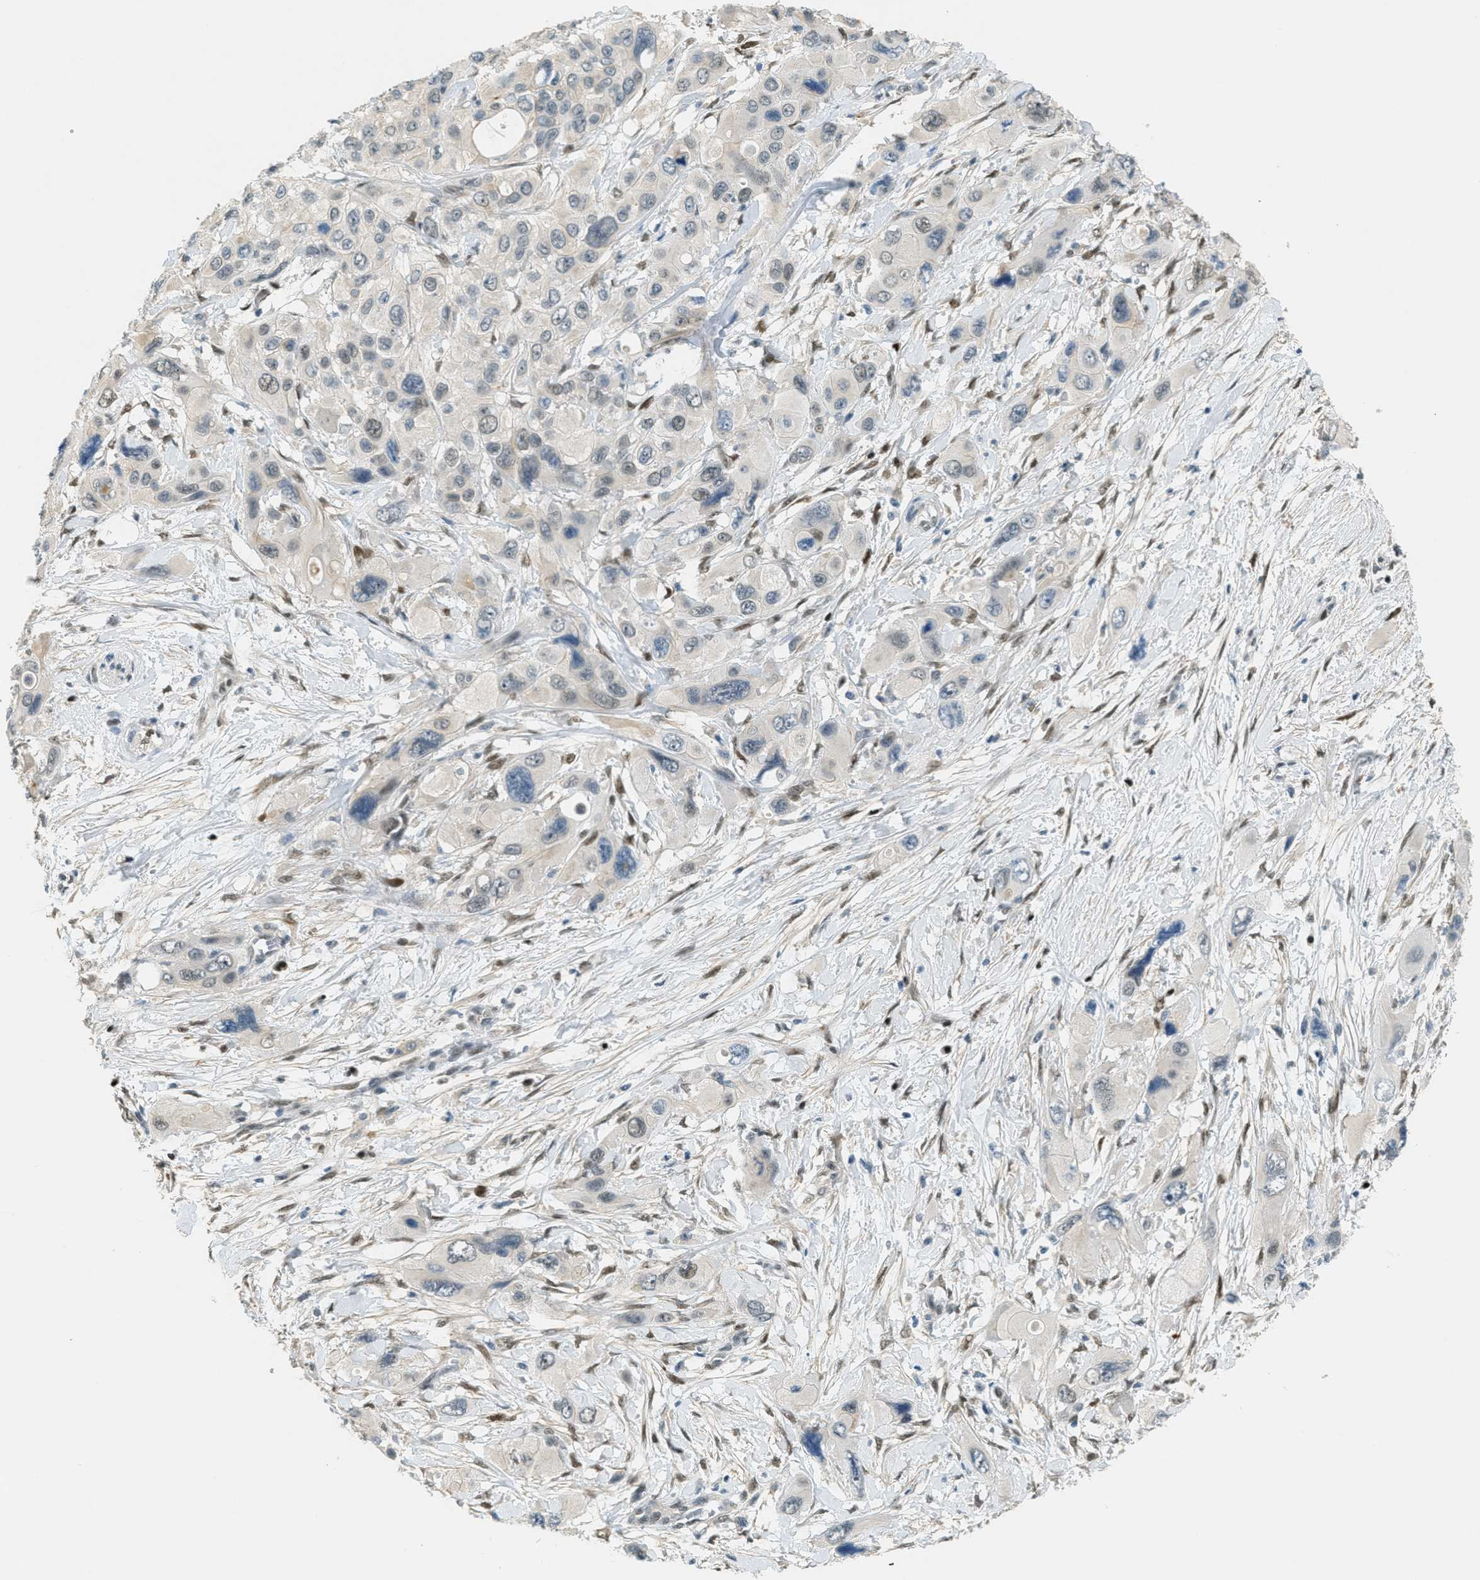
{"staining": {"intensity": "negative", "quantity": "none", "location": "none"}, "tissue": "pancreatic cancer", "cell_type": "Tumor cells", "image_type": "cancer", "snomed": [{"axis": "morphology", "description": "Adenocarcinoma, NOS"}, {"axis": "topography", "description": "Pancreas"}], "caption": "Immunohistochemical staining of human pancreatic cancer demonstrates no significant staining in tumor cells.", "gene": "TCF3", "patient": {"sex": "male", "age": 73}}